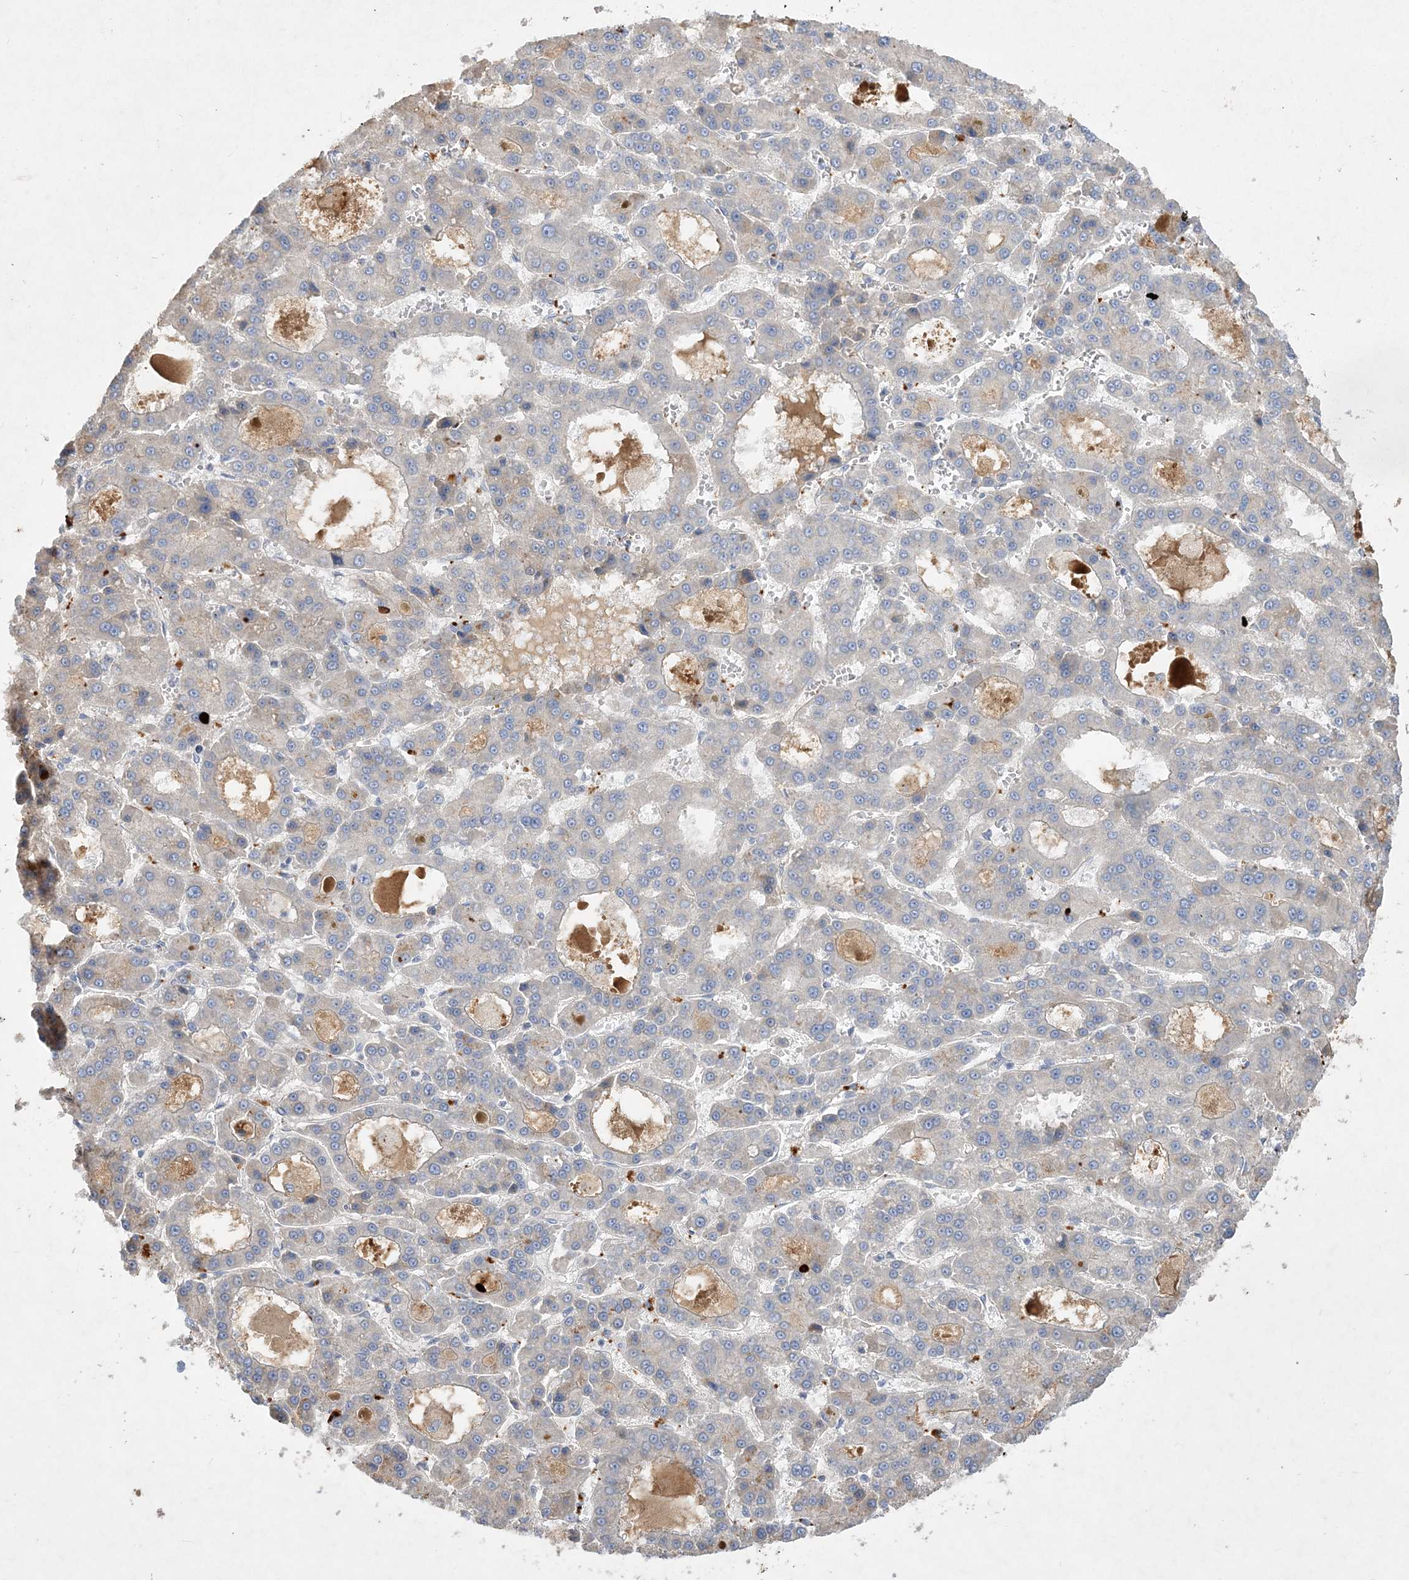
{"staining": {"intensity": "negative", "quantity": "none", "location": "none"}, "tissue": "liver cancer", "cell_type": "Tumor cells", "image_type": "cancer", "snomed": [{"axis": "morphology", "description": "Carcinoma, Hepatocellular, NOS"}, {"axis": "topography", "description": "Liver"}], "caption": "This is a micrograph of immunohistochemistry (IHC) staining of liver cancer (hepatocellular carcinoma), which shows no expression in tumor cells. Nuclei are stained in blue.", "gene": "ADCK2", "patient": {"sex": "male", "age": 70}}